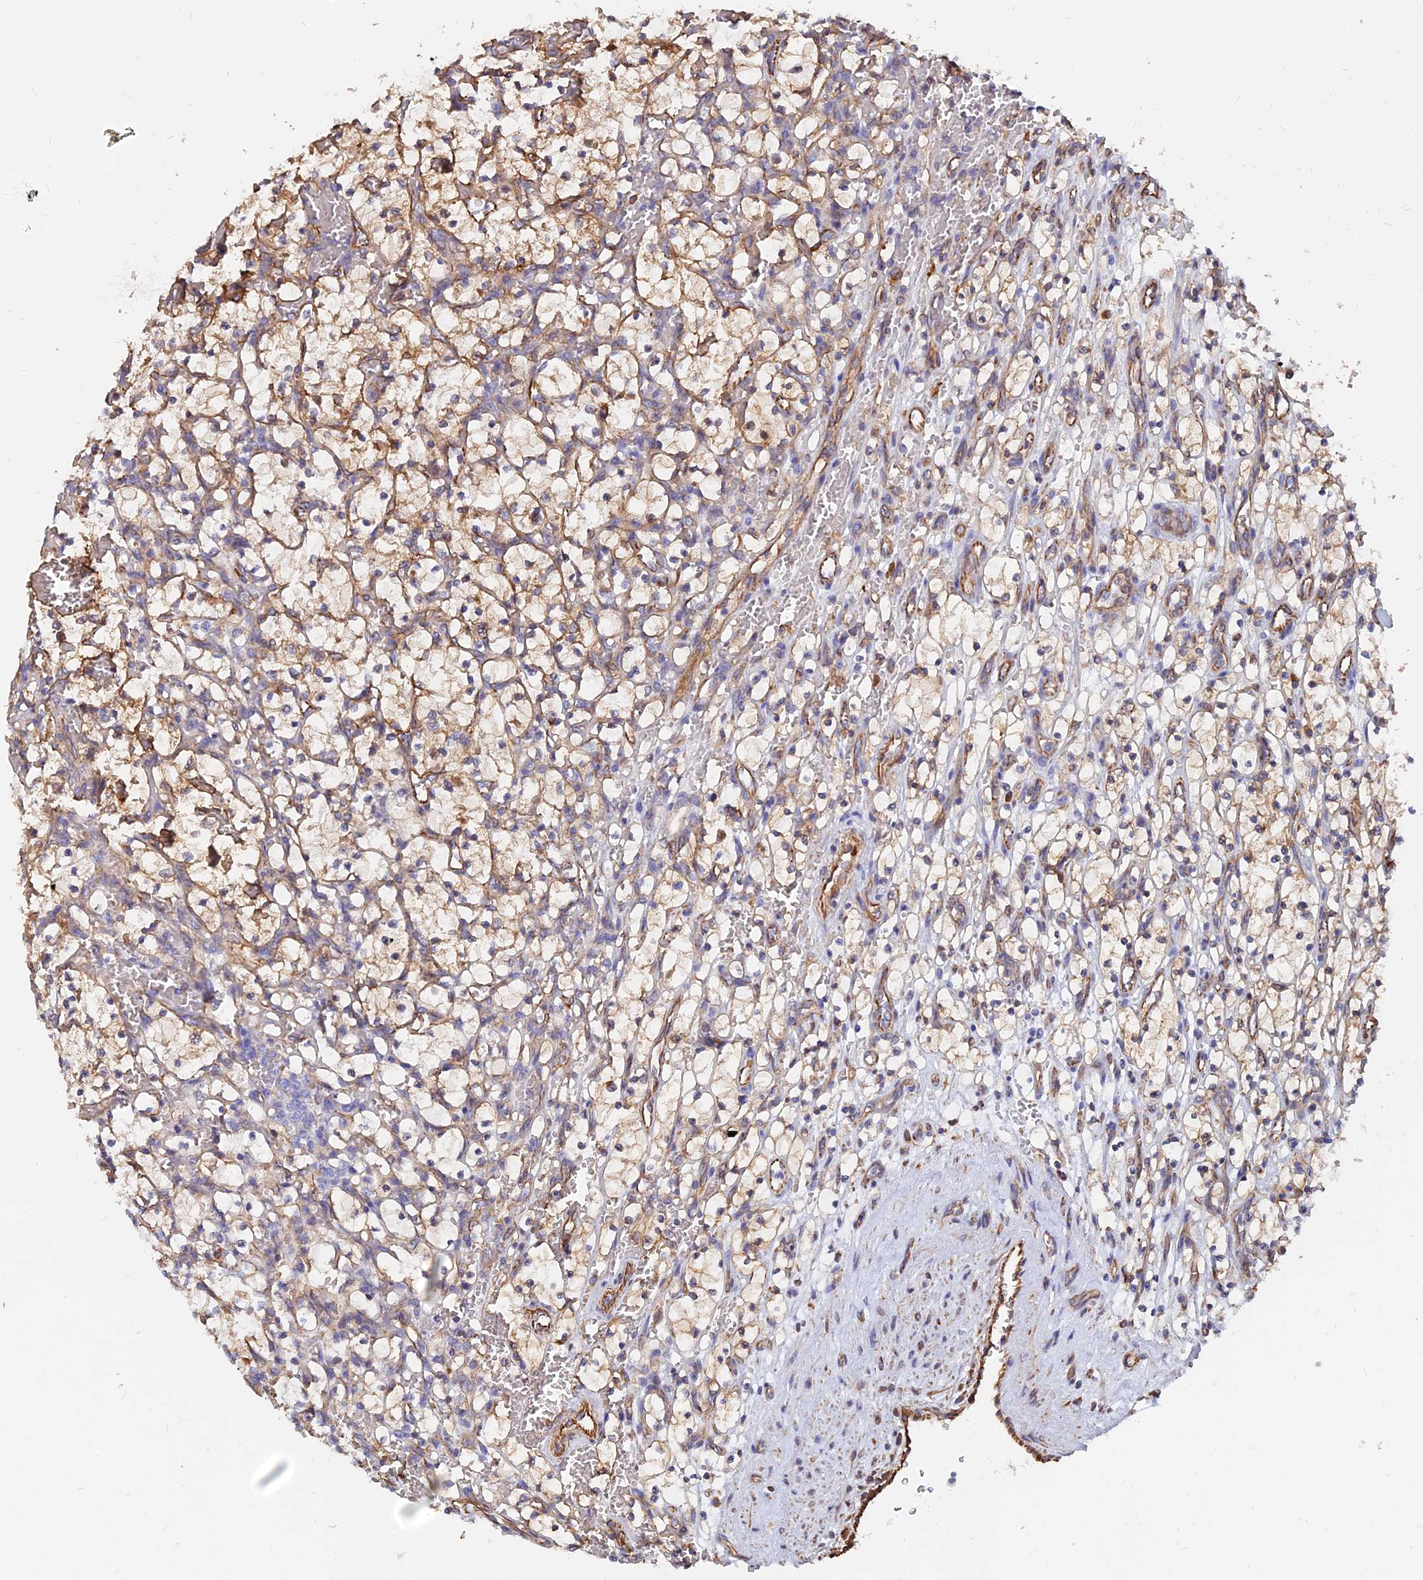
{"staining": {"intensity": "moderate", "quantity": ">75%", "location": "cytoplasmic/membranous"}, "tissue": "renal cancer", "cell_type": "Tumor cells", "image_type": "cancer", "snomed": [{"axis": "morphology", "description": "Adenocarcinoma, NOS"}, {"axis": "topography", "description": "Kidney"}], "caption": "Adenocarcinoma (renal) stained with a protein marker shows moderate staining in tumor cells.", "gene": "CDK18", "patient": {"sex": "female", "age": 69}}